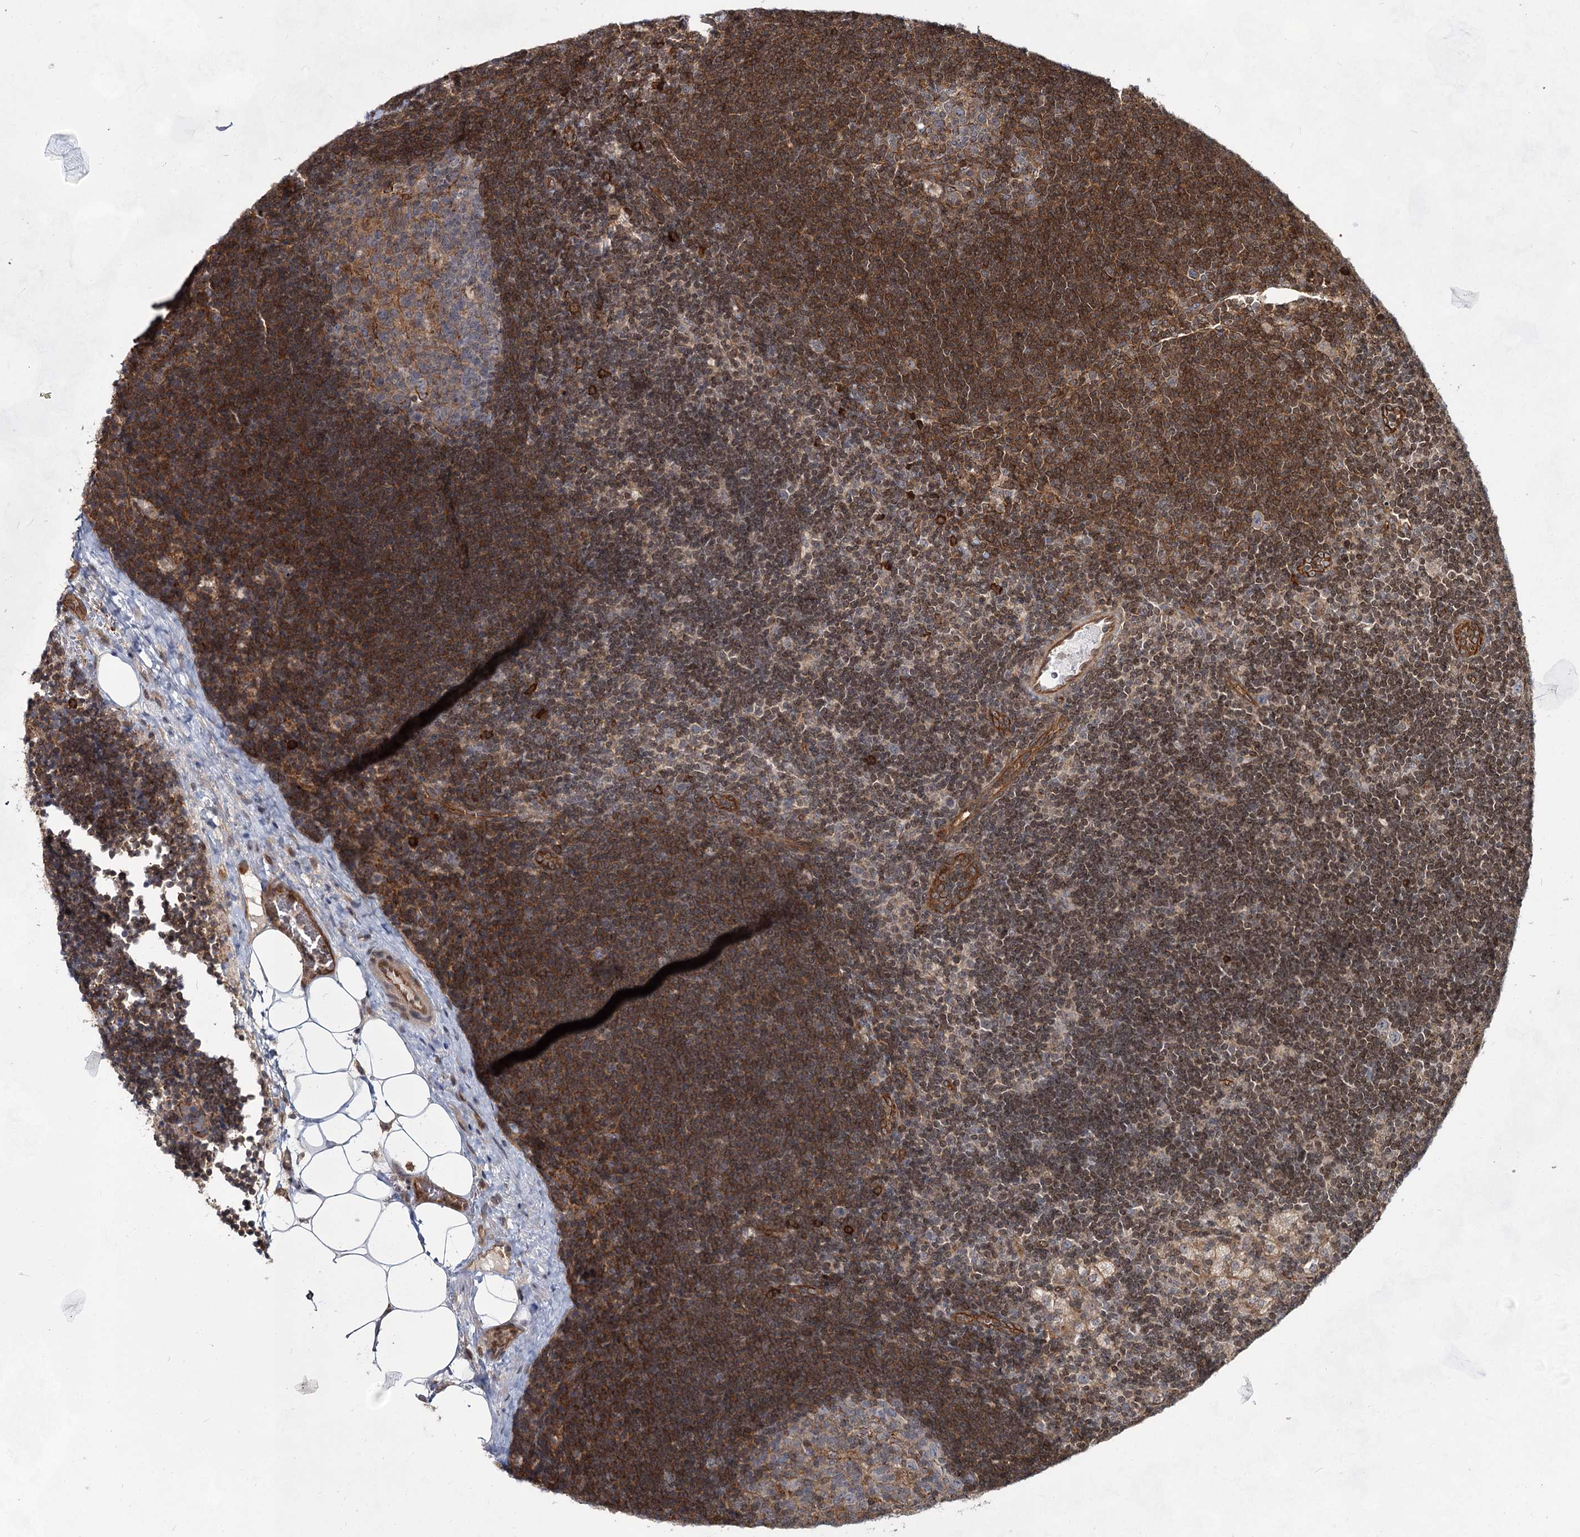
{"staining": {"intensity": "moderate", "quantity": "<25%", "location": "cytoplasmic/membranous"}, "tissue": "lymph node", "cell_type": "Germinal center cells", "image_type": "normal", "snomed": [{"axis": "morphology", "description": "Normal tissue, NOS"}, {"axis": "topography", "description": "Lymph node"}], "caption": "A photomicrograph of human lymph node stained for a protein exhibits moderate cytoplasmic/membranous brown staining in germinal center cells.", "gene": "IQSEC1", "patient": {"sex": "male", "age": 24}}